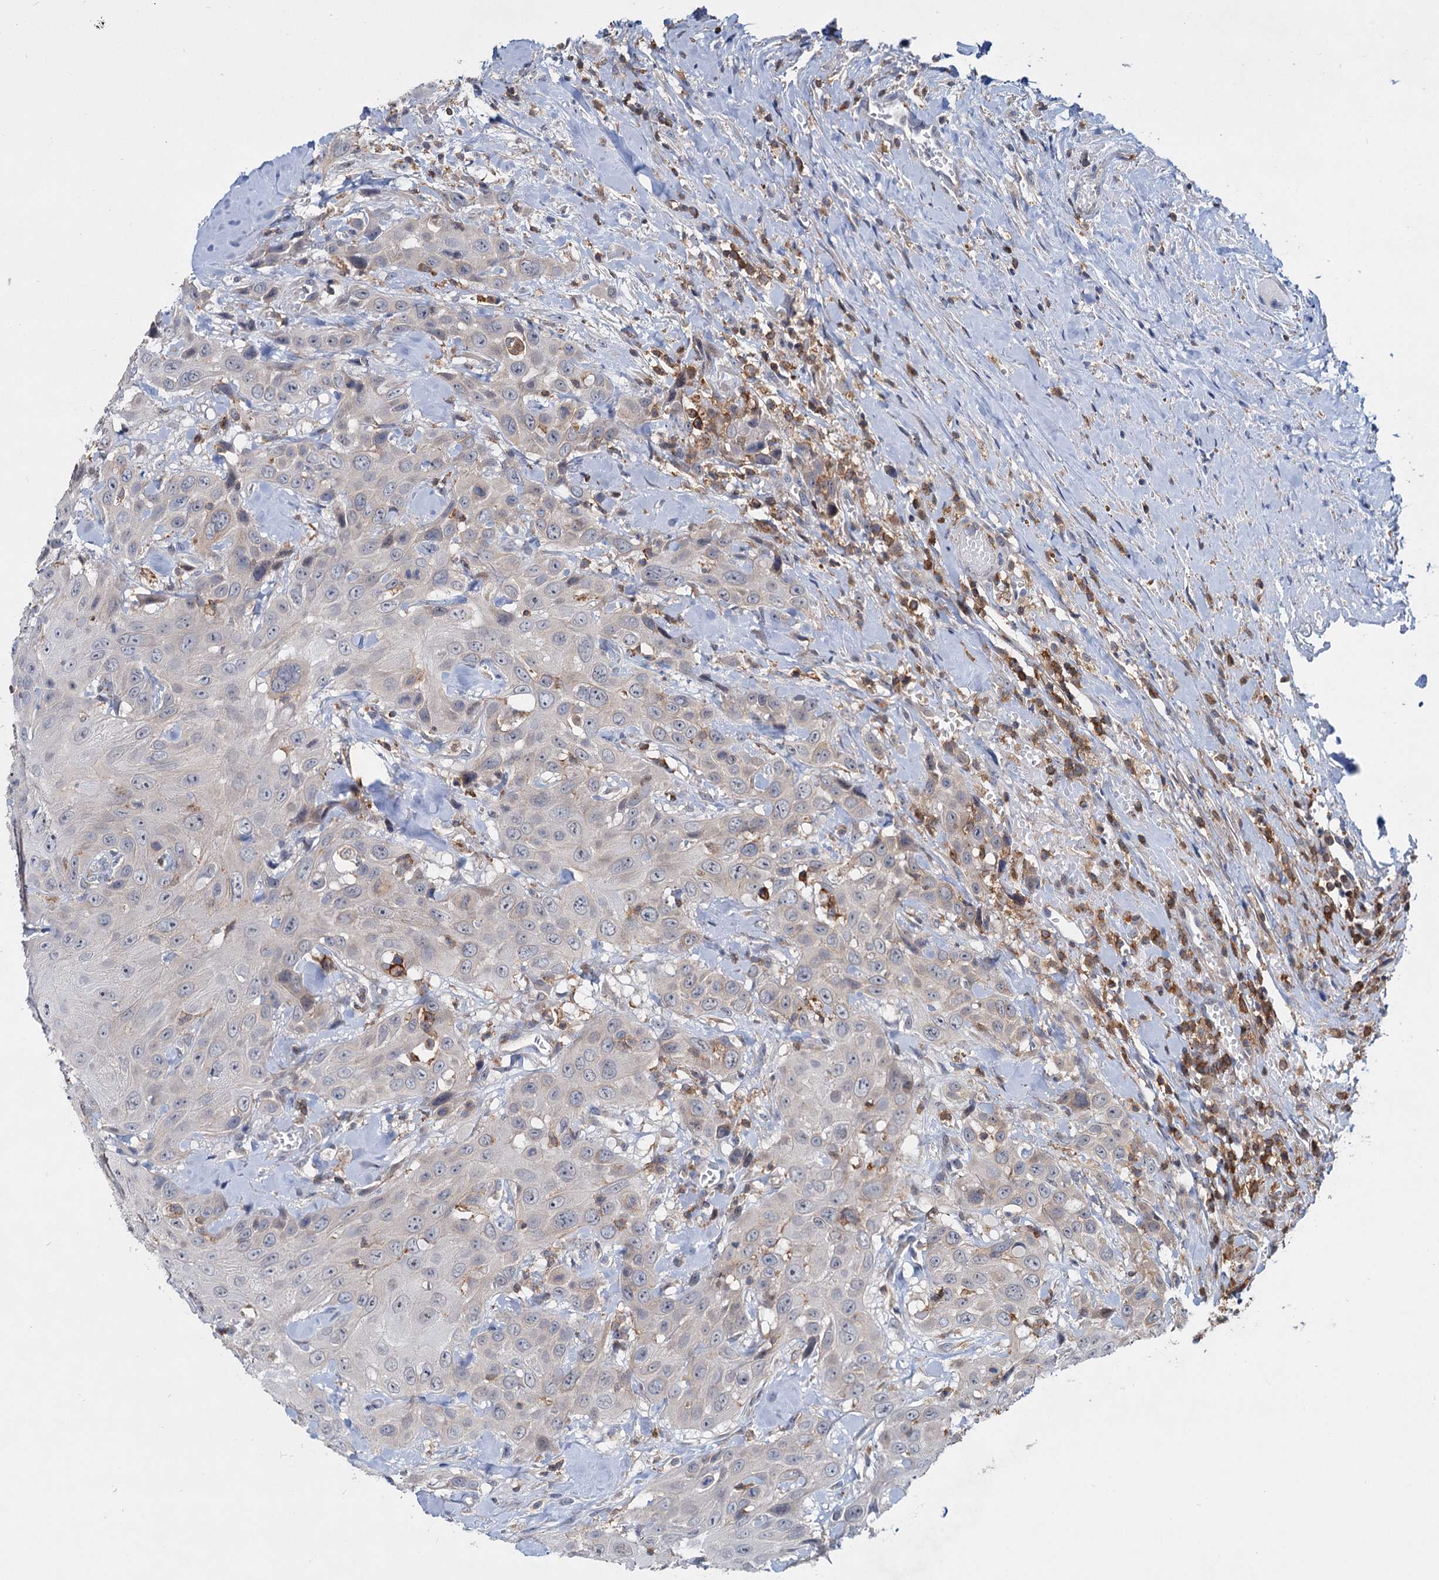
{"staining": {"intensity": "negative", "quantity": "none", "location": "none"}, "tissue": "head and neck cancer", "cell_type": "Tumor cells", "image_type": "cancer", "snomed": [{"axis": "morphology", "description": "Squamous cell carcinoma, NOS"}, {"axis": "topography", "description": "Head-Neck"}], "caption": "Head and neck cancer (squamous cell carcinoma) was stained to show a protein in brown. There is no significant expression in tumor cells. The staining is performed using DAB brown chromogen with nuclei counter-stained in using hematoxylin.", "gene": "LRCH4", "patient": {"sex": "male", "age": 81}}